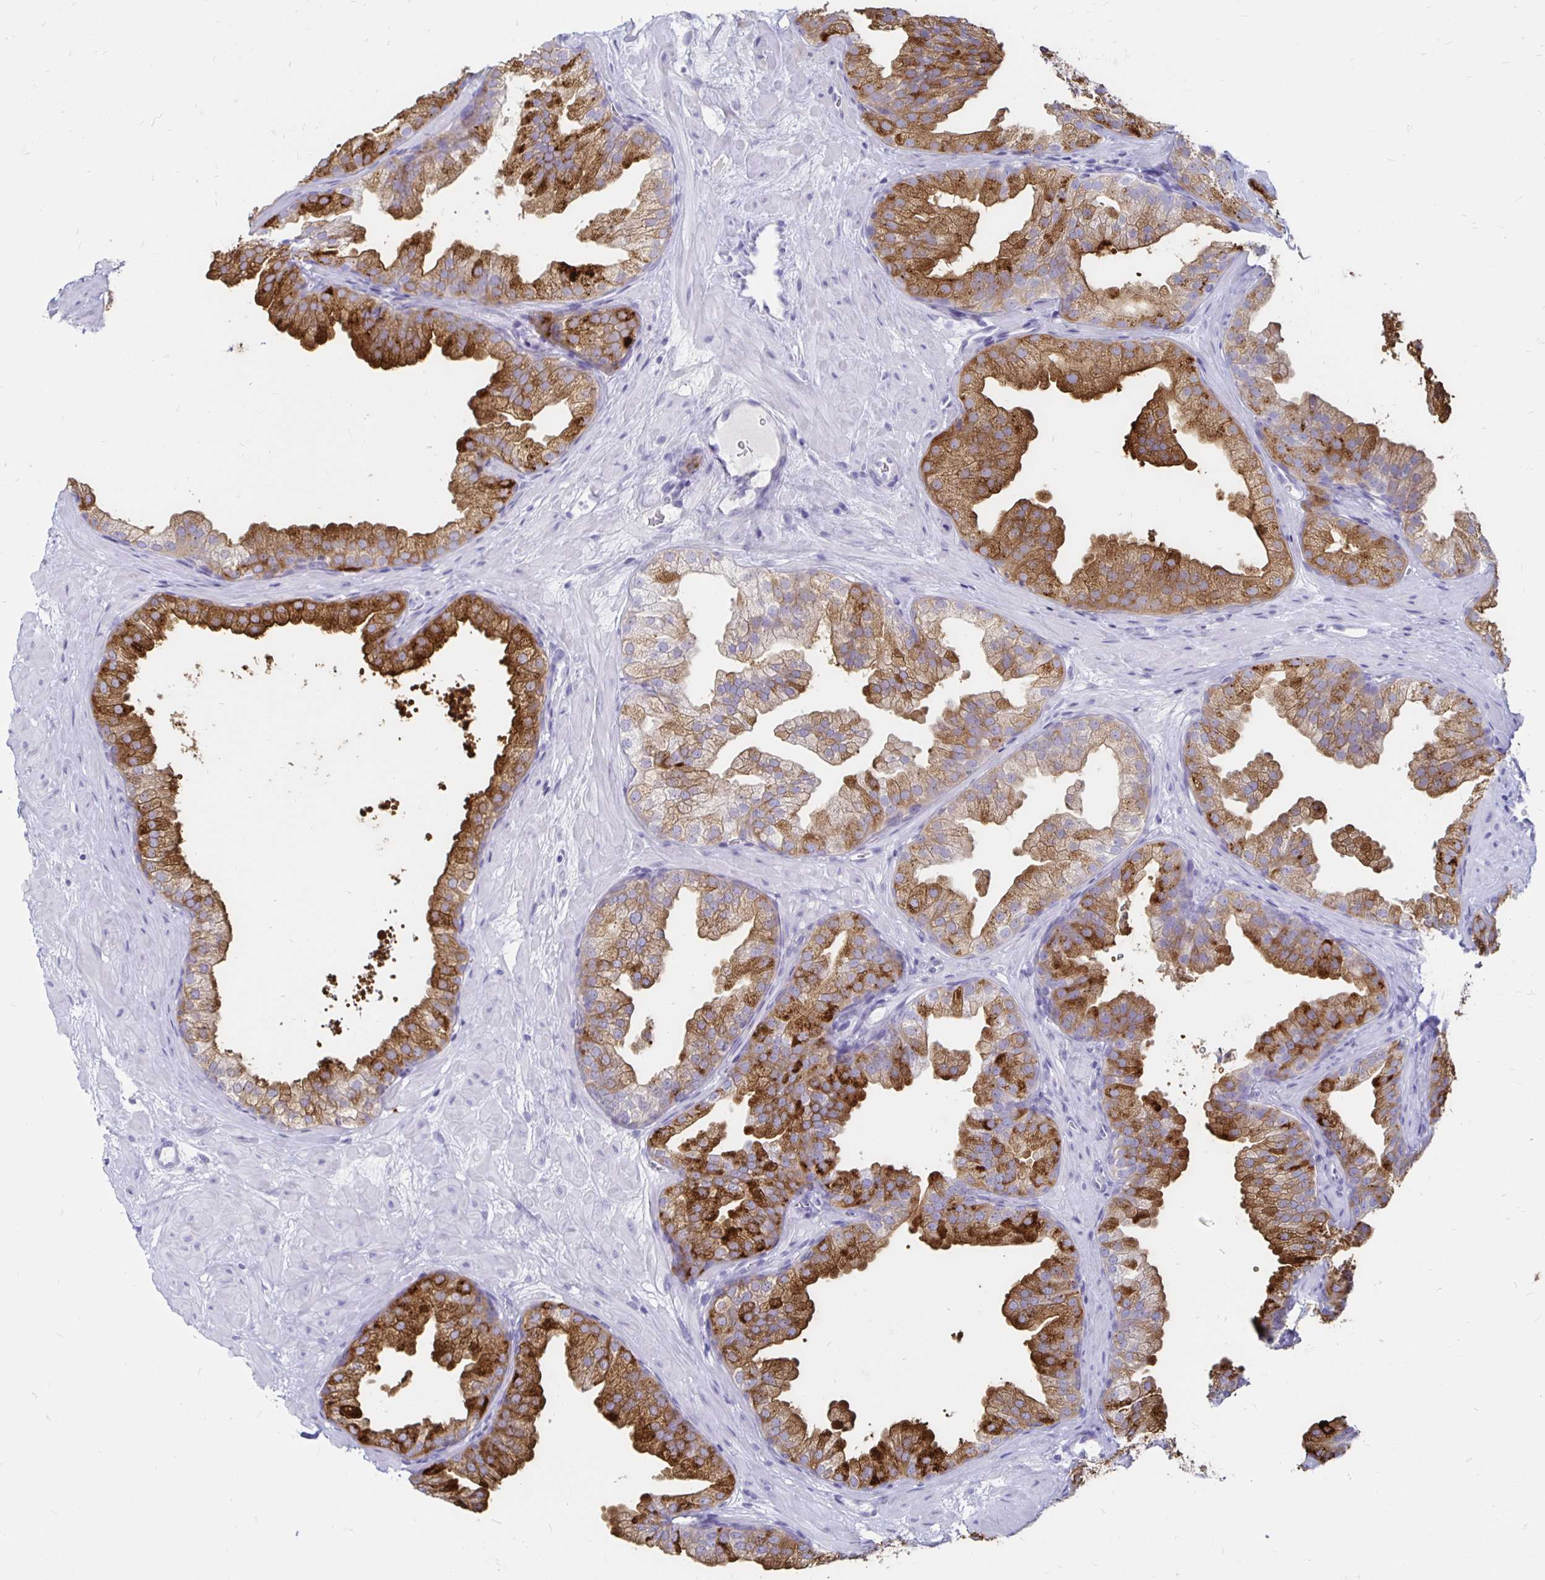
{"staining": {"intensity": "strong", "quantity": "25%-75%", "location": "cytoplasmic/membranous"}, "tissue": "prostate", "cell_type": "Glandular cells", "image_type": "normal", "snomed": [{"axis": "morphology", "description": "Normal tissue, NOS"}, {"axis": "topography", "description": "Prostate"}], "caption": "The immunohistochemical stain highlights strong cytoplasmic/membranous positivity in glandular cells of unremarkable prostate.", "gene": "TIMP1", "patient": {"sex": "male", "age": 37}}